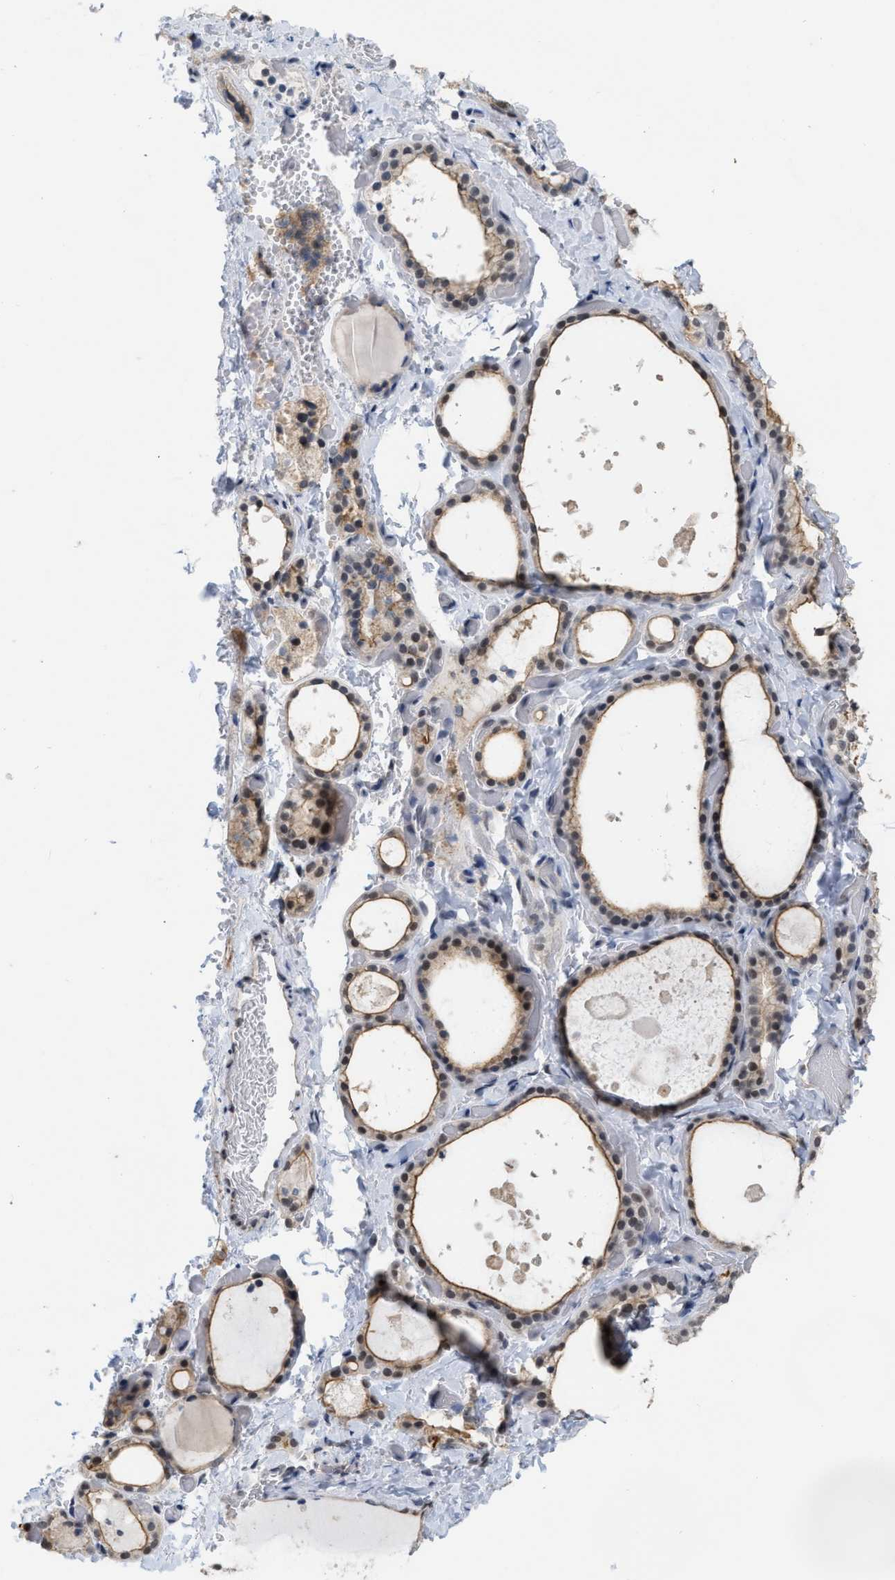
{"staining": {"intensity": "moderate", "quantity": ">75%", "location": "cytoplasmic/membranous,nuclear"}, "tissue": "thyroid gland", "cell_type": "Glandular cells", "image_type": "normal", "snomed": [{"axis": "morphology", "description": "Normal tissue, NOS"}, {"axis": "topography", "description": "Thyroid gland"}], "caption": "The image shows staining of benign thyroid gland, revealing moderate cytoplasmic/membranous,nuclear protein expression (brown color) within glandular cells. (DAB (3,3'-diaminobenzidine) IHC, brown staining for protein, blue staining for nuclei).", "gene": "BAIAP2L1", "patient": {"sex": "female", "age": 44}}